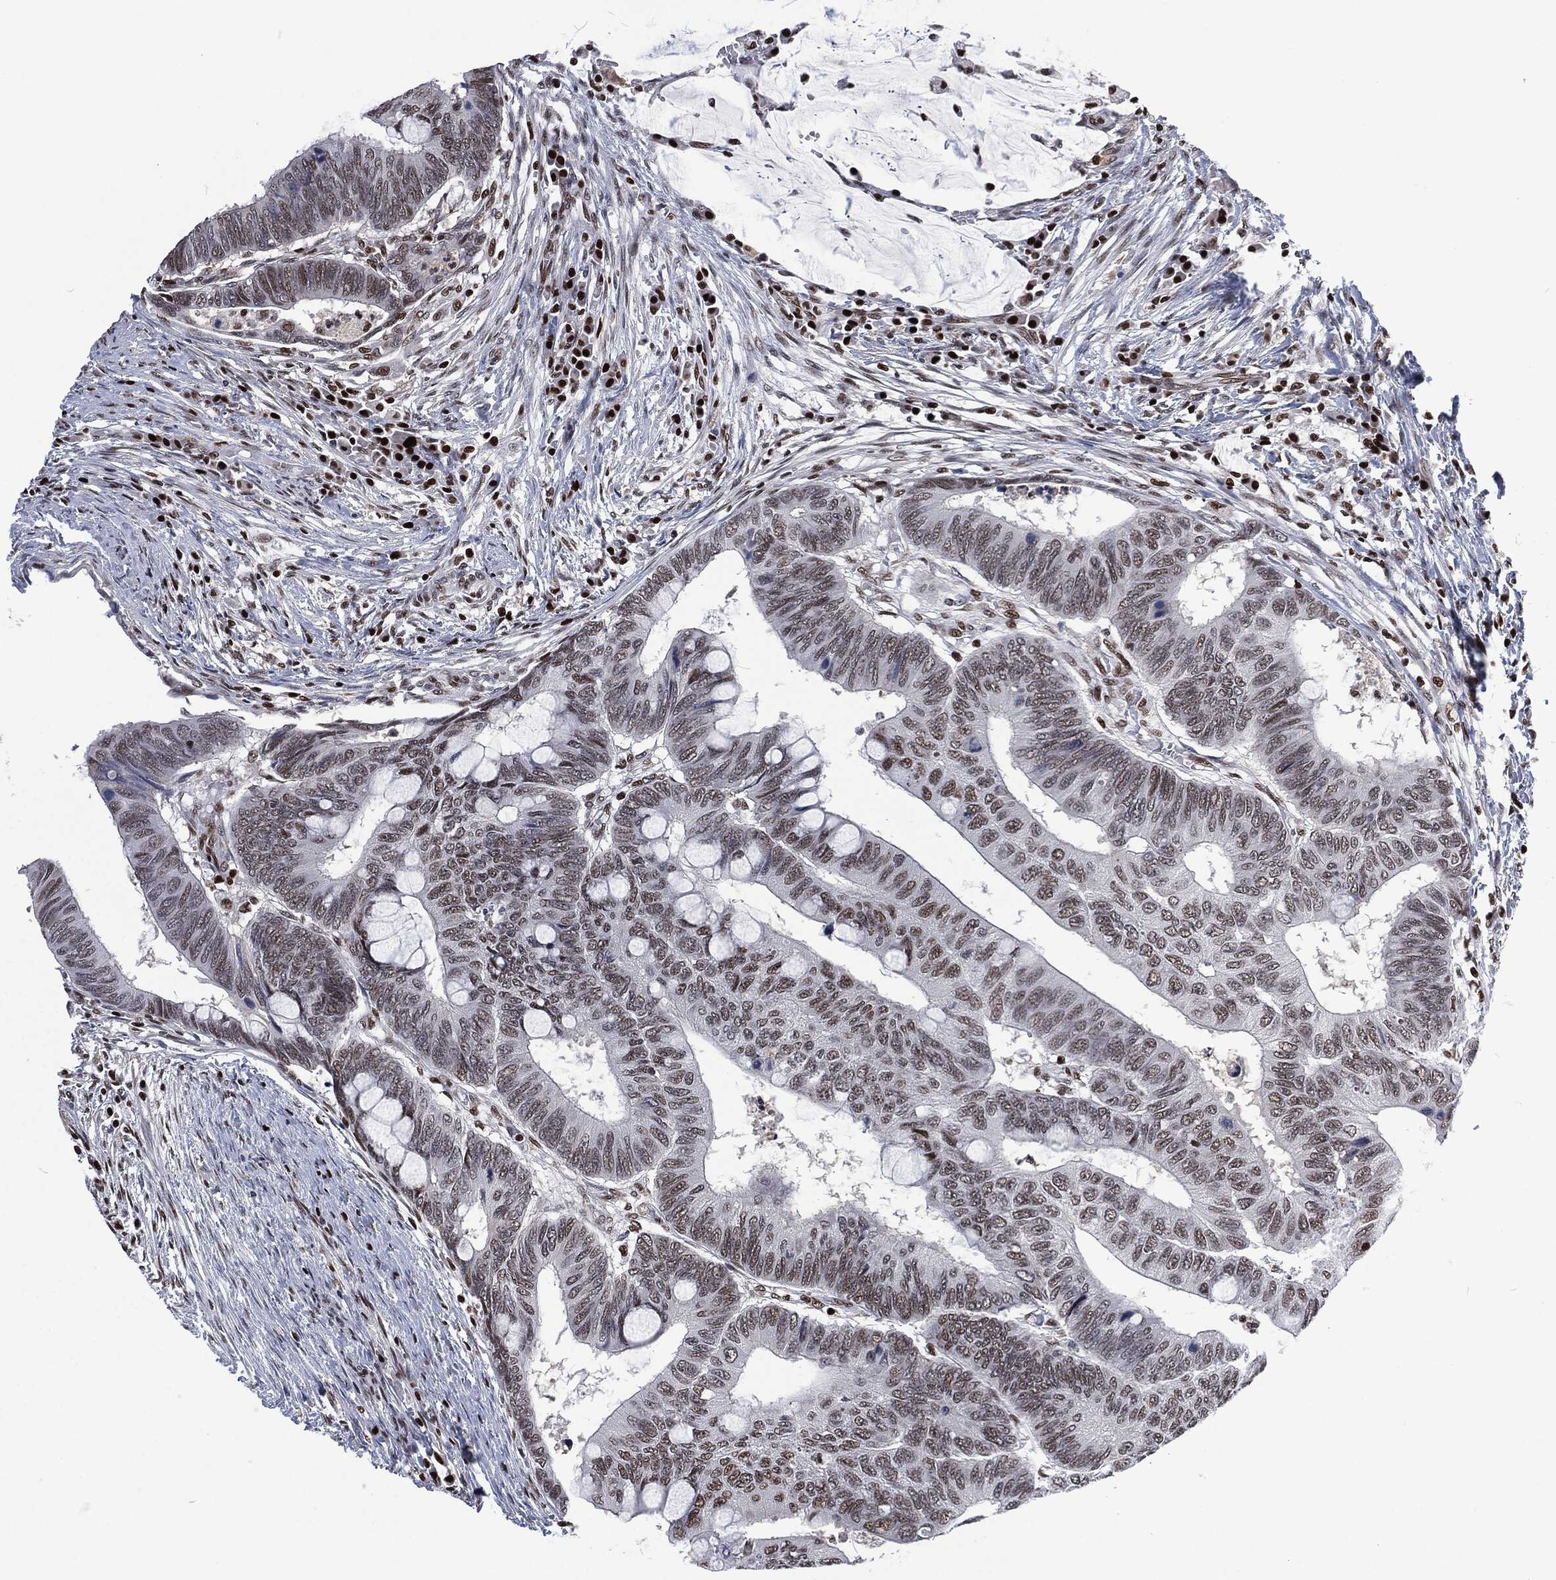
{"staining": {"intensity": "moderate", "quantity": "<25%", "location": "nuclear"}, "tissue": "colorectal cancer", "cell_type": "Tumor cells", "image_type": "cancer", "snomed": [{"axis": "morphology", "description": "Normal tissue, NOS"}, {"axis": "morphology", "description": "Adenocarcinoma, NOS"}, {"axis": "topography", "description": "Rectum"}, {"axis": "topography", "description": "Peripheral nerve tissue"}], "caption": "This is an image of immunohistochemistry (IHC) staining of colorectal cancer (adenocarcinoma), which shows moderate staining in the nuclear of tumor cells.", "gene": "DCPS", "patient": {"sex": "male", "age": 92}}